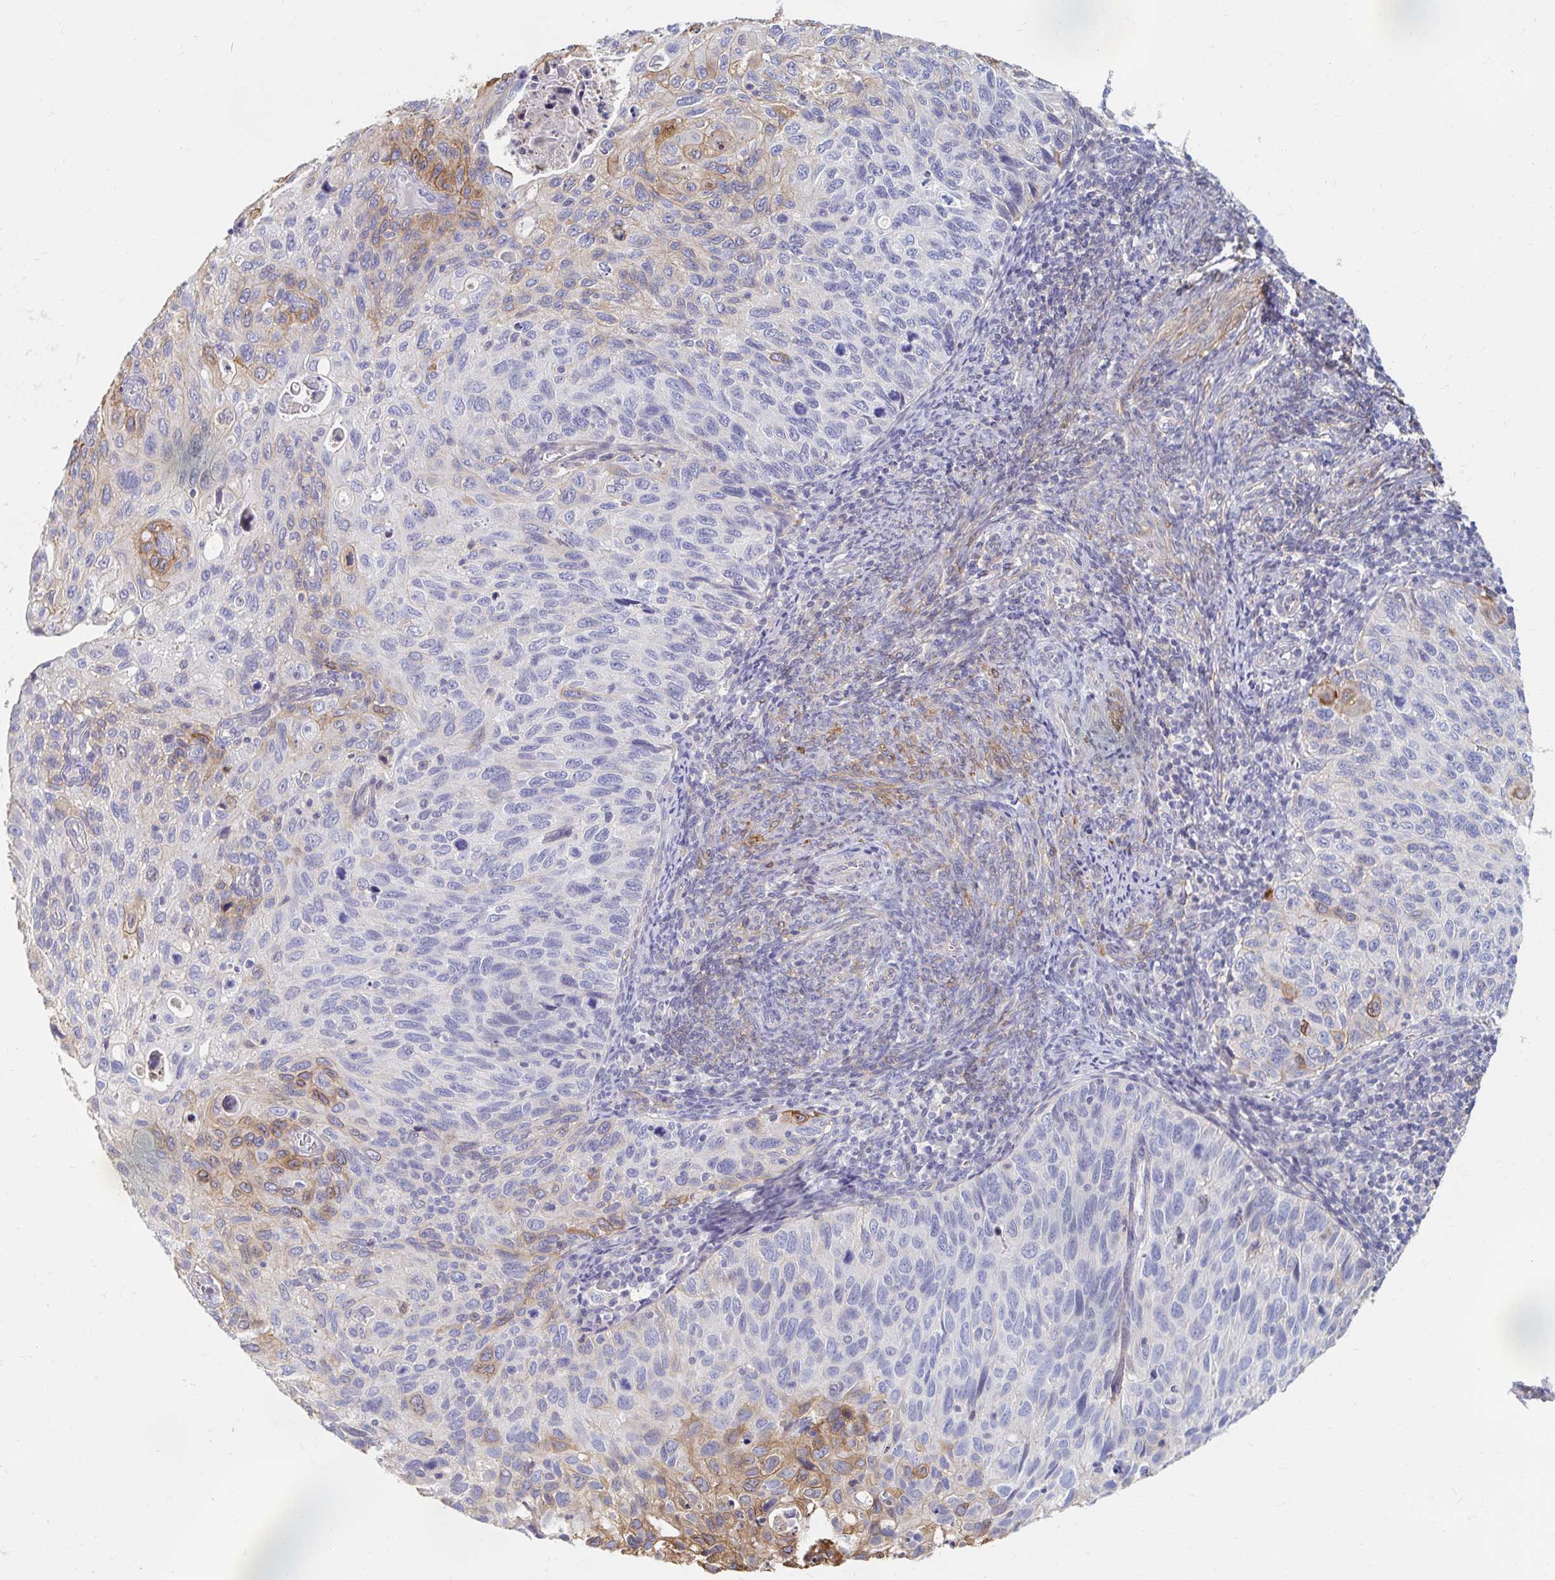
{"staining": {"intensity": "moderate", "quantity": "<25%", "location": "cytoplasmic/membranous"}, "tissue": "cervical cancer", "cell_type": "Tumor cells", "image_type": "cancer", "snomed": [{"axis": "morphology", "description": "Squamous cell carcinoma, NOS"}, {"axis": "topography", "description": "Cervix"}], "caption": "This micrograph demonstrates immunohistochemistry (IHC) staining of human cervical squamous cell carcinoma, with low moderate cytoplasmic/membranous staining in approximately <25% of tumor cells.", "gene": "MYLK2", "patient": {"sex": "female", "age": 70}}